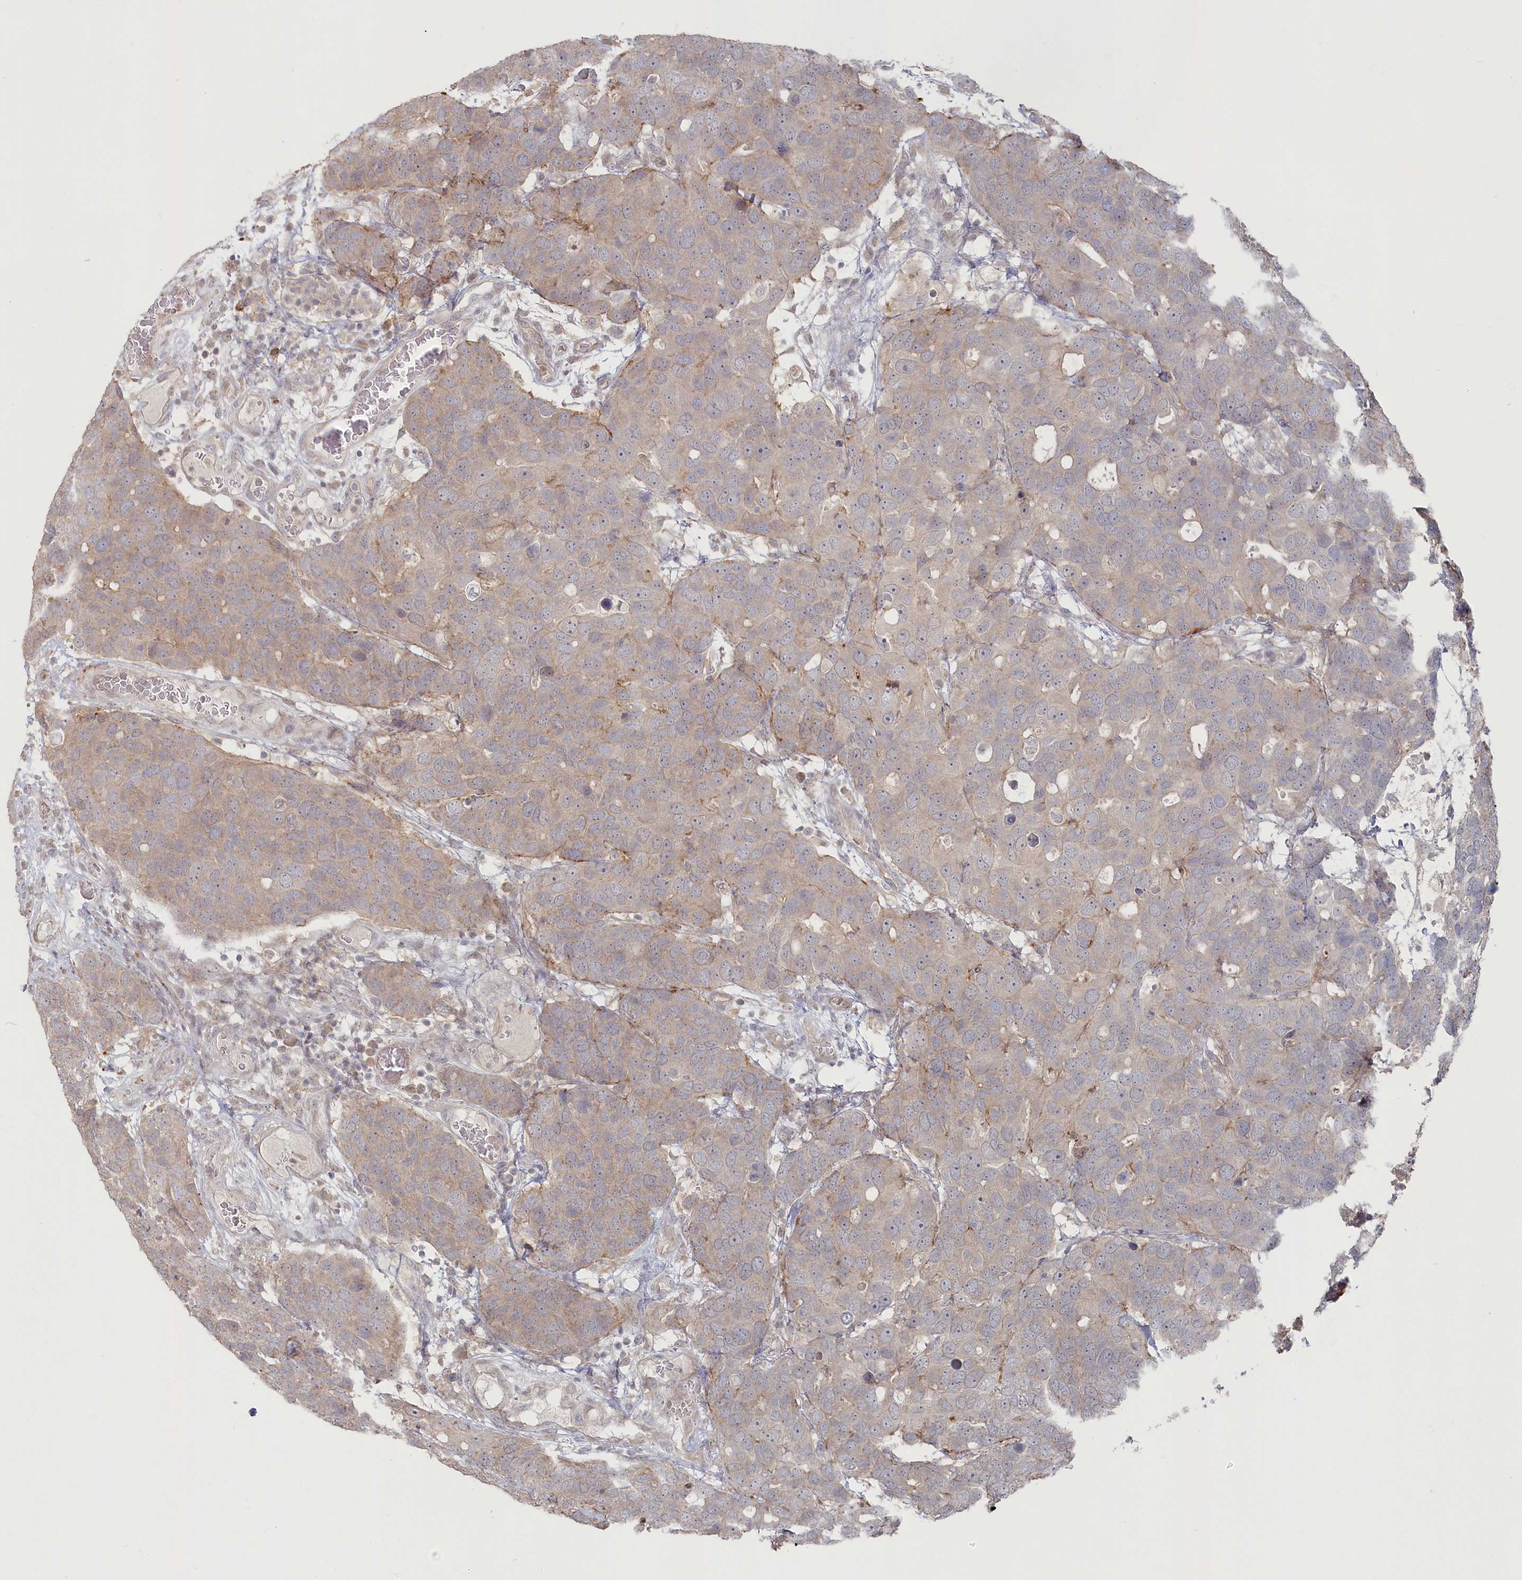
{"staining": {"intensity": "weak", "quantity": "<25%", "location": "cytoplasmic/membranous"}, "tissue": "breast cancer", "cell_type": "Tumor cells", "image_type": "cancer", "snomed": [{"axis": "morphology", "description": "Duct carcinoma"}, {"axis": "topography", "description": "Breast"}], "caption": "An immunohistochemistry (IHC) micrograph of breast cancer (infiltrating ductal carcinoma) is shown. There is no staining in tumor cells of breast cancer (infiltrating ductal carcinoma).", "gene": "TGFBRAP1", "patient": {"sex": "female", "age": 83}}